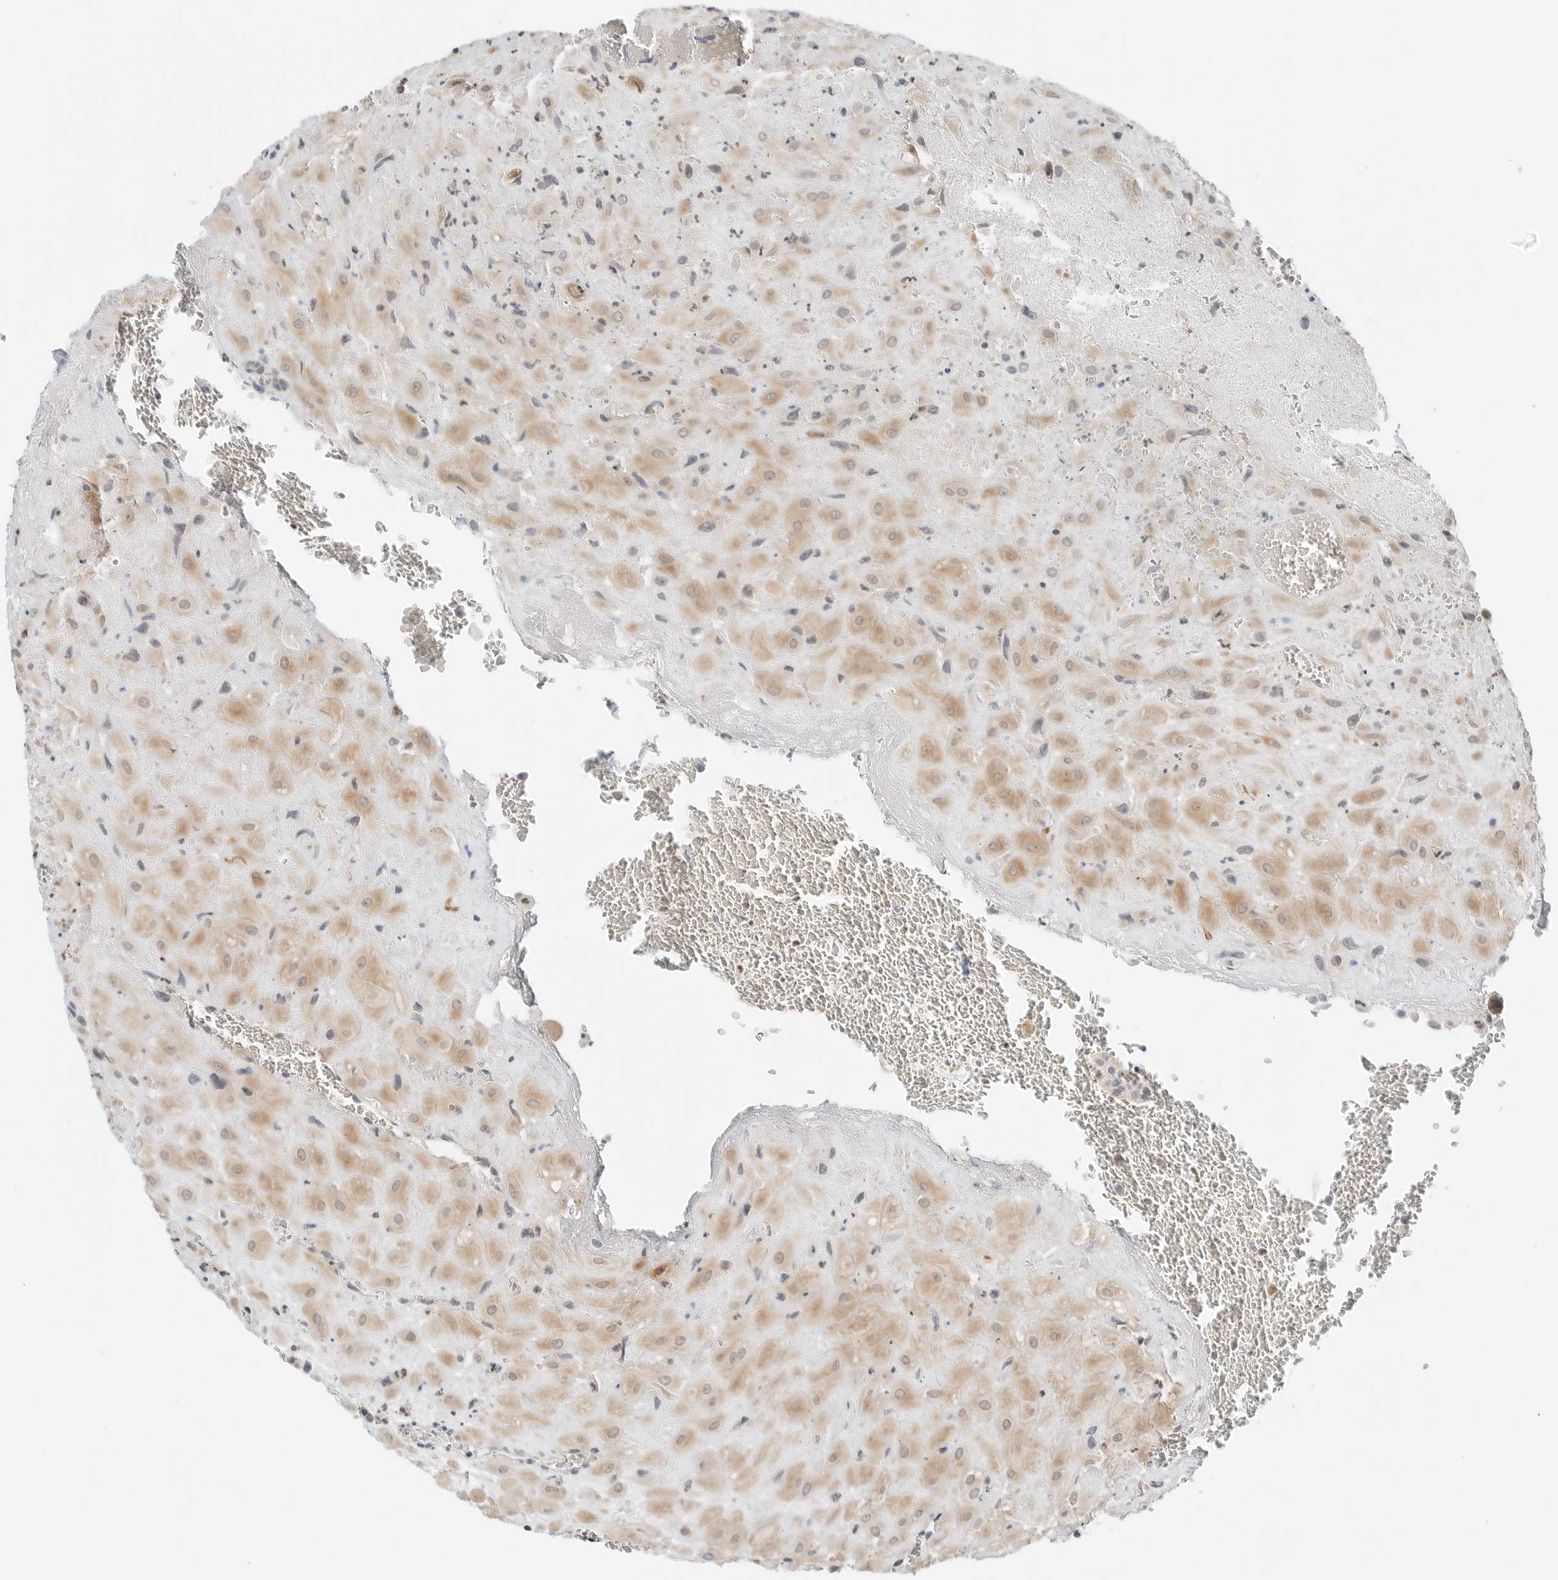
{"staining": {"intensity": "moderate", "quantity": ">75%", "location": "cytoplasmic/membranous"}, "tissue": "placenta", "cell_type": "Decidual cells", "image_type": "normal", "snomed": [{"axis": "morphology", "description": "Normal tissue, NOS"}, {"axis": "topography", "description": "Placenta"}], "caption": "This photomicrograph demonstrates unremarkable placenta stained with immunohistochemistry (IHC) to label a protein in brown. The cytoplasmic/membranous of decidual cells show moderate positivity for the protein. Nuclei are counter-stained blue.", "gene": "IQCC", "patient": {"sex": "female", "age": 35}}